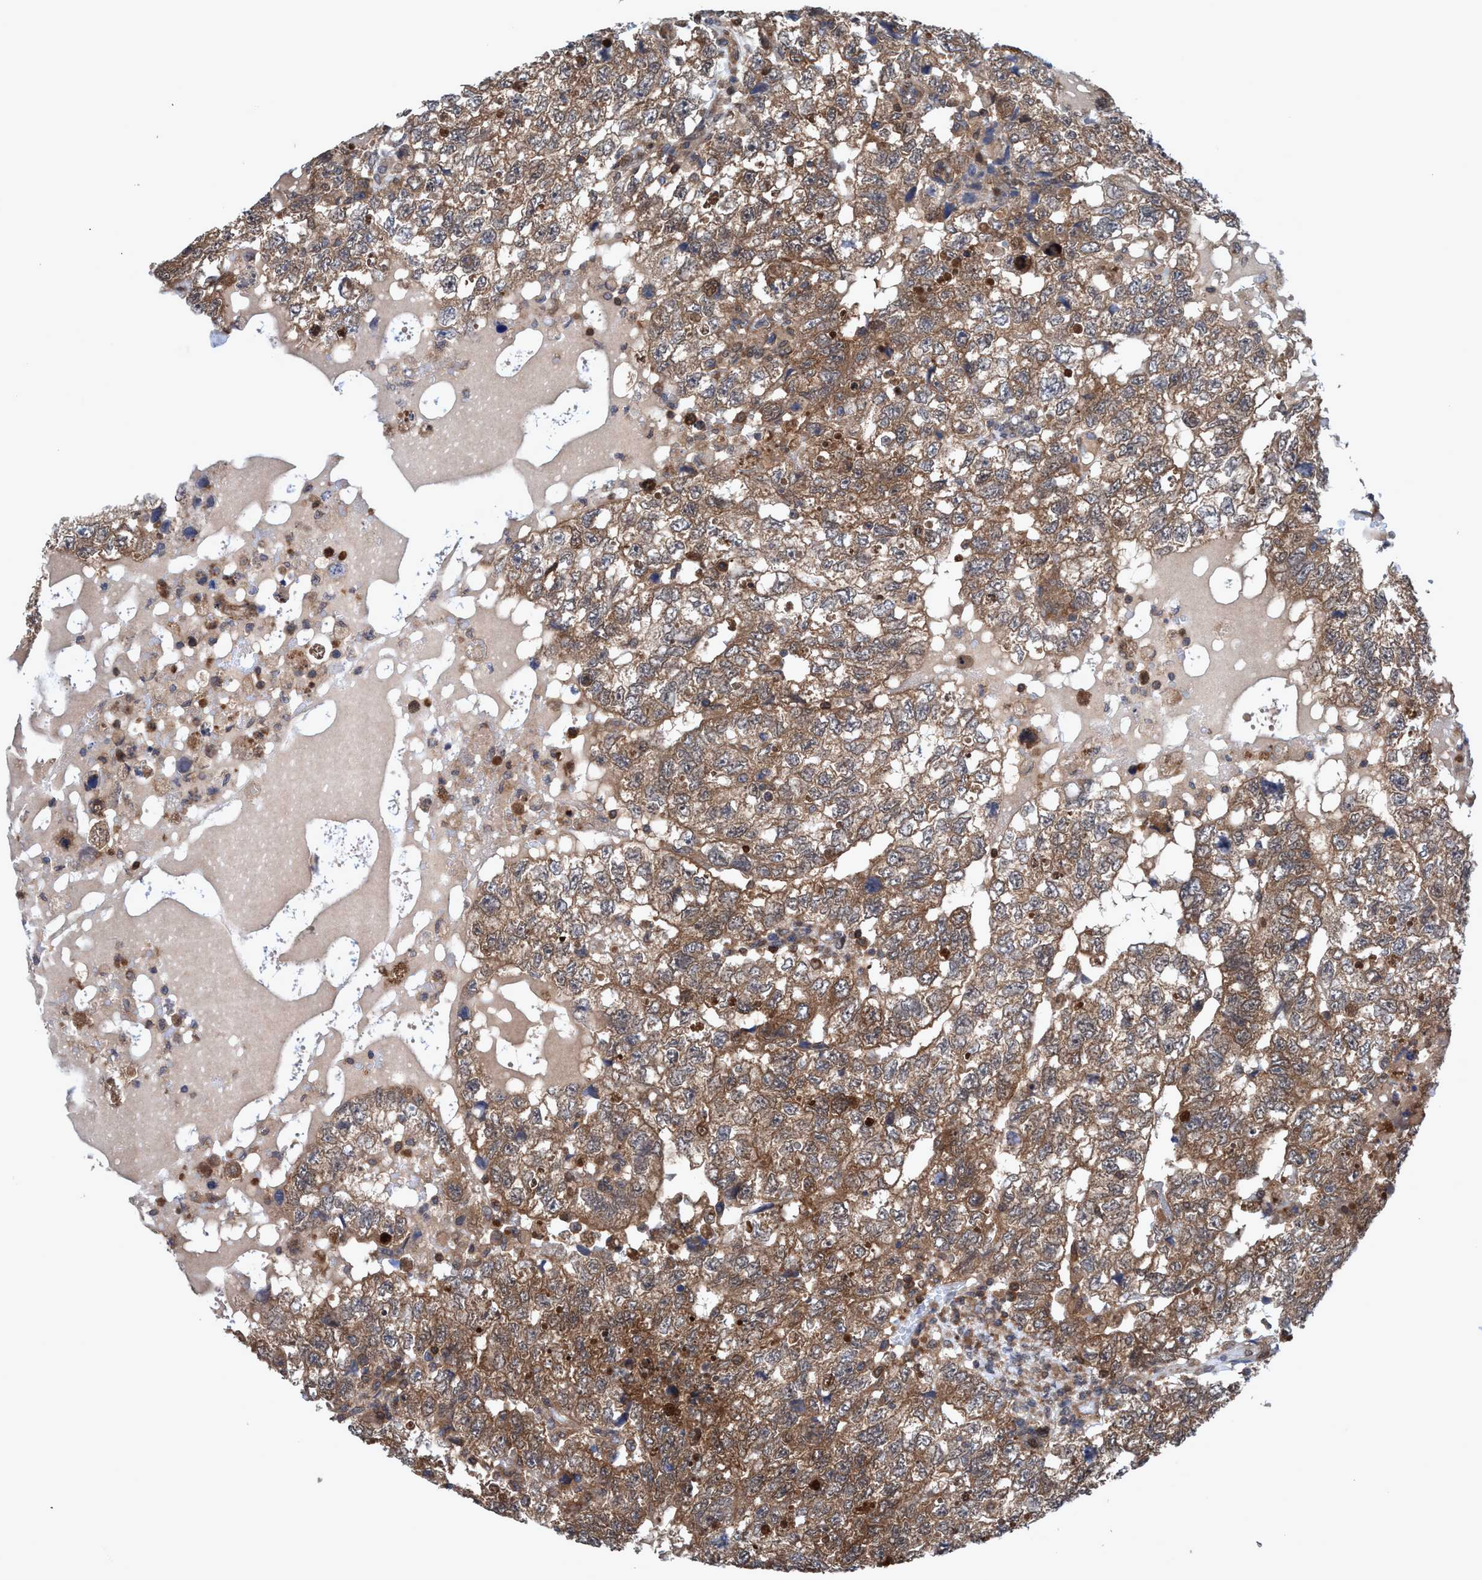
{"staining": {"intensity": "moderate", "quantity": ">75%", "location": "cytoplasmic/membranous"}, "tissue": "testis cancer", "cell_type": "Tumor cells", "image_type": "cancer", "snomed": [{"axis": "morphology", "description": "Carcinoma, Embryonal, NOS"}, {"axis": "topography", "description": "Testis"}], "caption": "The image reveals a brown stain indicating the presence of a protein in the cytoplasmic/membranous of tumor cells in embryonal carcinoma (testis).", "gene": "GLOD4", "patient": {"sex": "male", "age": 36}}